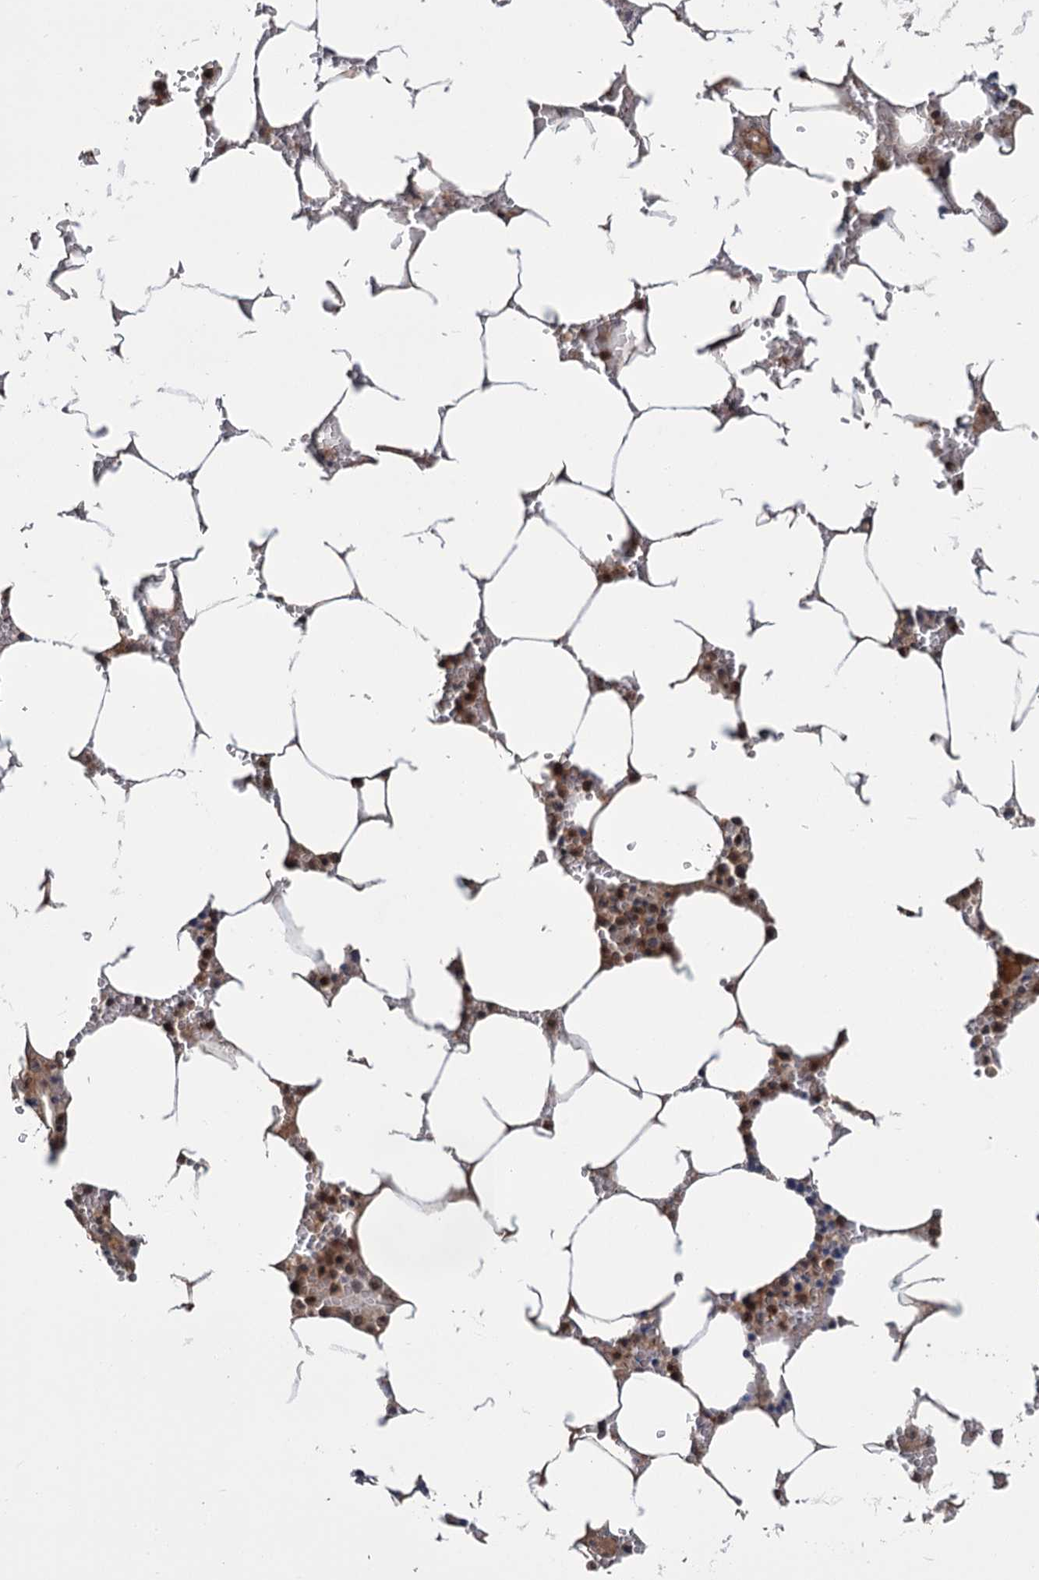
{"staining": {"intensity": "moderate", "quantity": "<25%", "location": "cytoplasmic/membranous,nuclear"}, "tissue": "bone marrow", "cell_type": "Hematopoietic cells", "image_type": "normal", "snomed": [{"axis": "morphology", "description": "Normal tissue, NOS"}, {"axis": "topography", "description": "Bone marrow"}], "caption": "IHC photomicrograph of normal bone marrow: human bone marrow stained using immunohistochemistry (IHC) displays low levels of moderate protein expression localized specifically in the cytoplasmic/membranous,nuclear of hematopoietic cells, appearing as a cytoplasmic/membranous,nuclear brown color.", "gene": "KANSL2", "patient": {"sex": "male", "age": 70}}